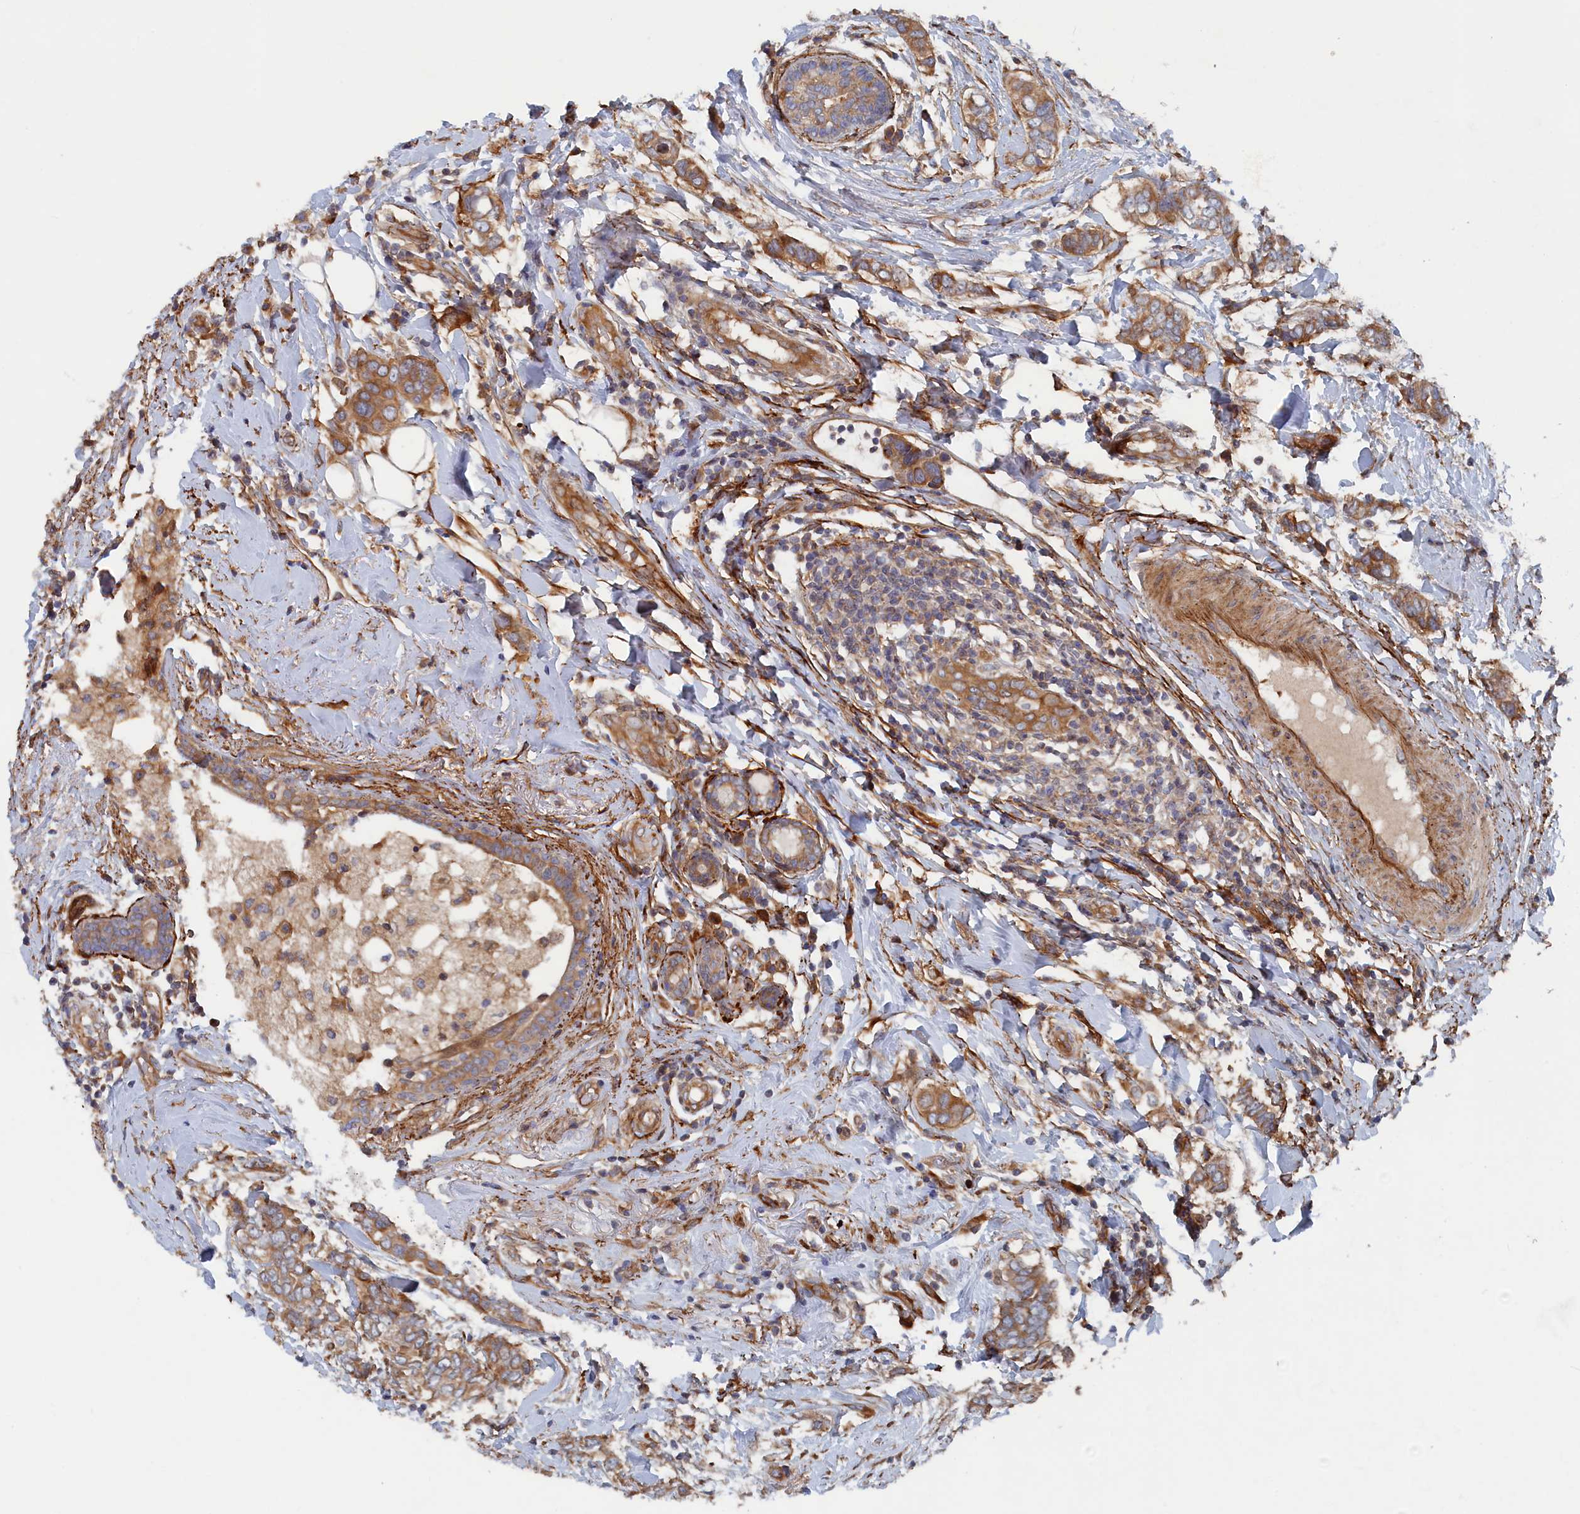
{"staining": {"intensity": "moderate", "quantity": ">75%", "location": "cytoplasmic/membranous"}, "tissue": "breast cancer", "cell_type": "Tumor cells", "image_type": "cancer", "snomed": [{"axis": "morphology", "description": "Lobular carcinoma"}, {"axis": "topography", "description": "Breast"}], "caption": "Human breast cancer (lobular carcinoma) stained with a brown dye demonstrates moderate cytoplasmic/membranous positive positivity in about >75% of tumor cells.", "gene": "TMEM196", "patient": {"sex": "female", "age": 51}}